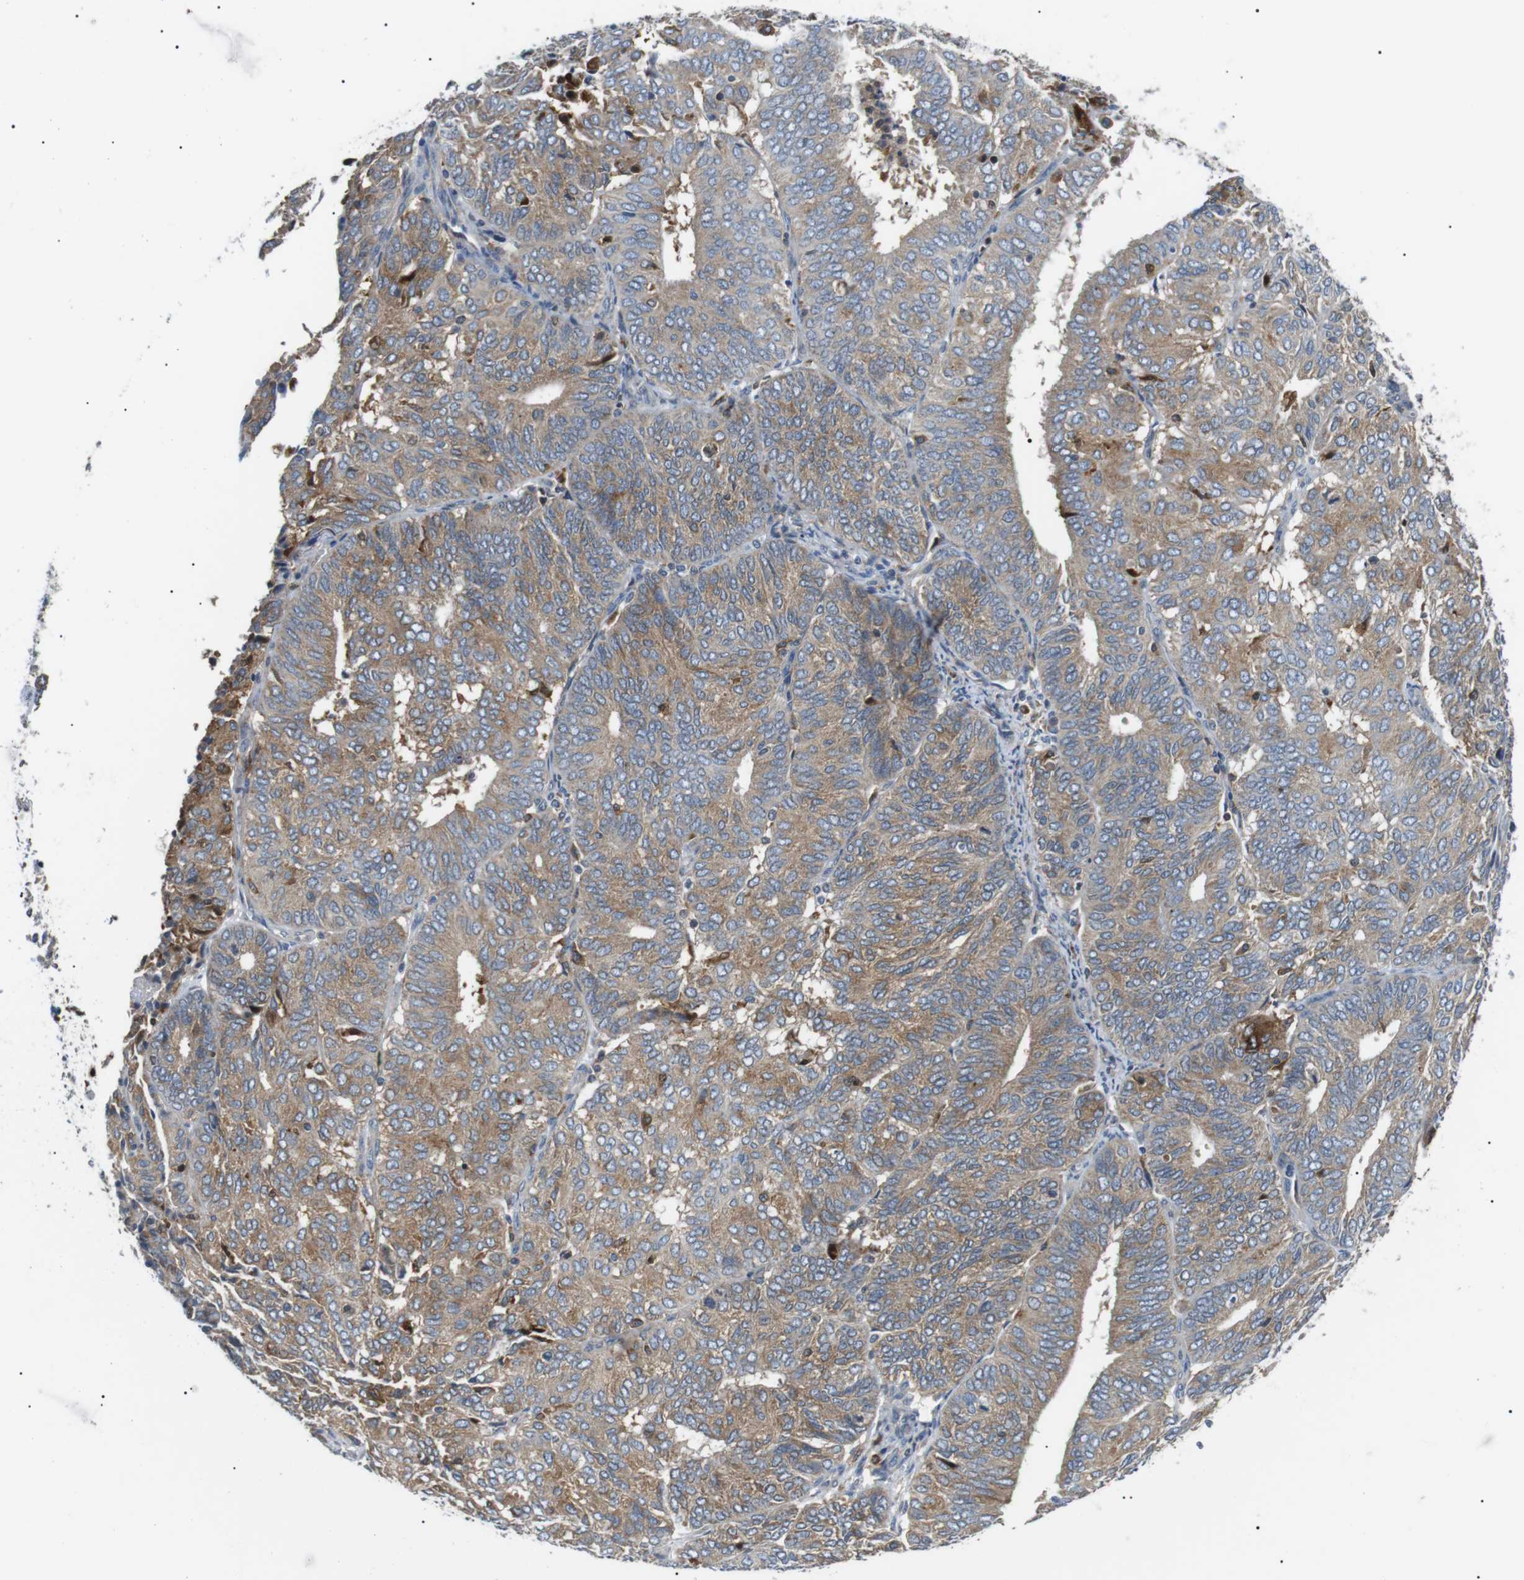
{"staining": {"intensity": "moderate", "quantity": ">75%", "location": "cytoplasmic/membranous"}, "tissue": "endometrial cancer", "cell_type": "Tumor cells", "image_type": "cancer", "snomed": [{"axis": "morphology", "description": "Adenocarcinoma, NOS"}, {"axis": "topography", "description": "Uterus"}], "caption": "Adenocarcinoma (endometrial) stained for a protein (brown) demonstrates moderate cytoplasmic/membranous positive expression in approximately >75% of tumor cells.", "gene": "RAB9A", "patient": {"sex": "female", "age": 60}}